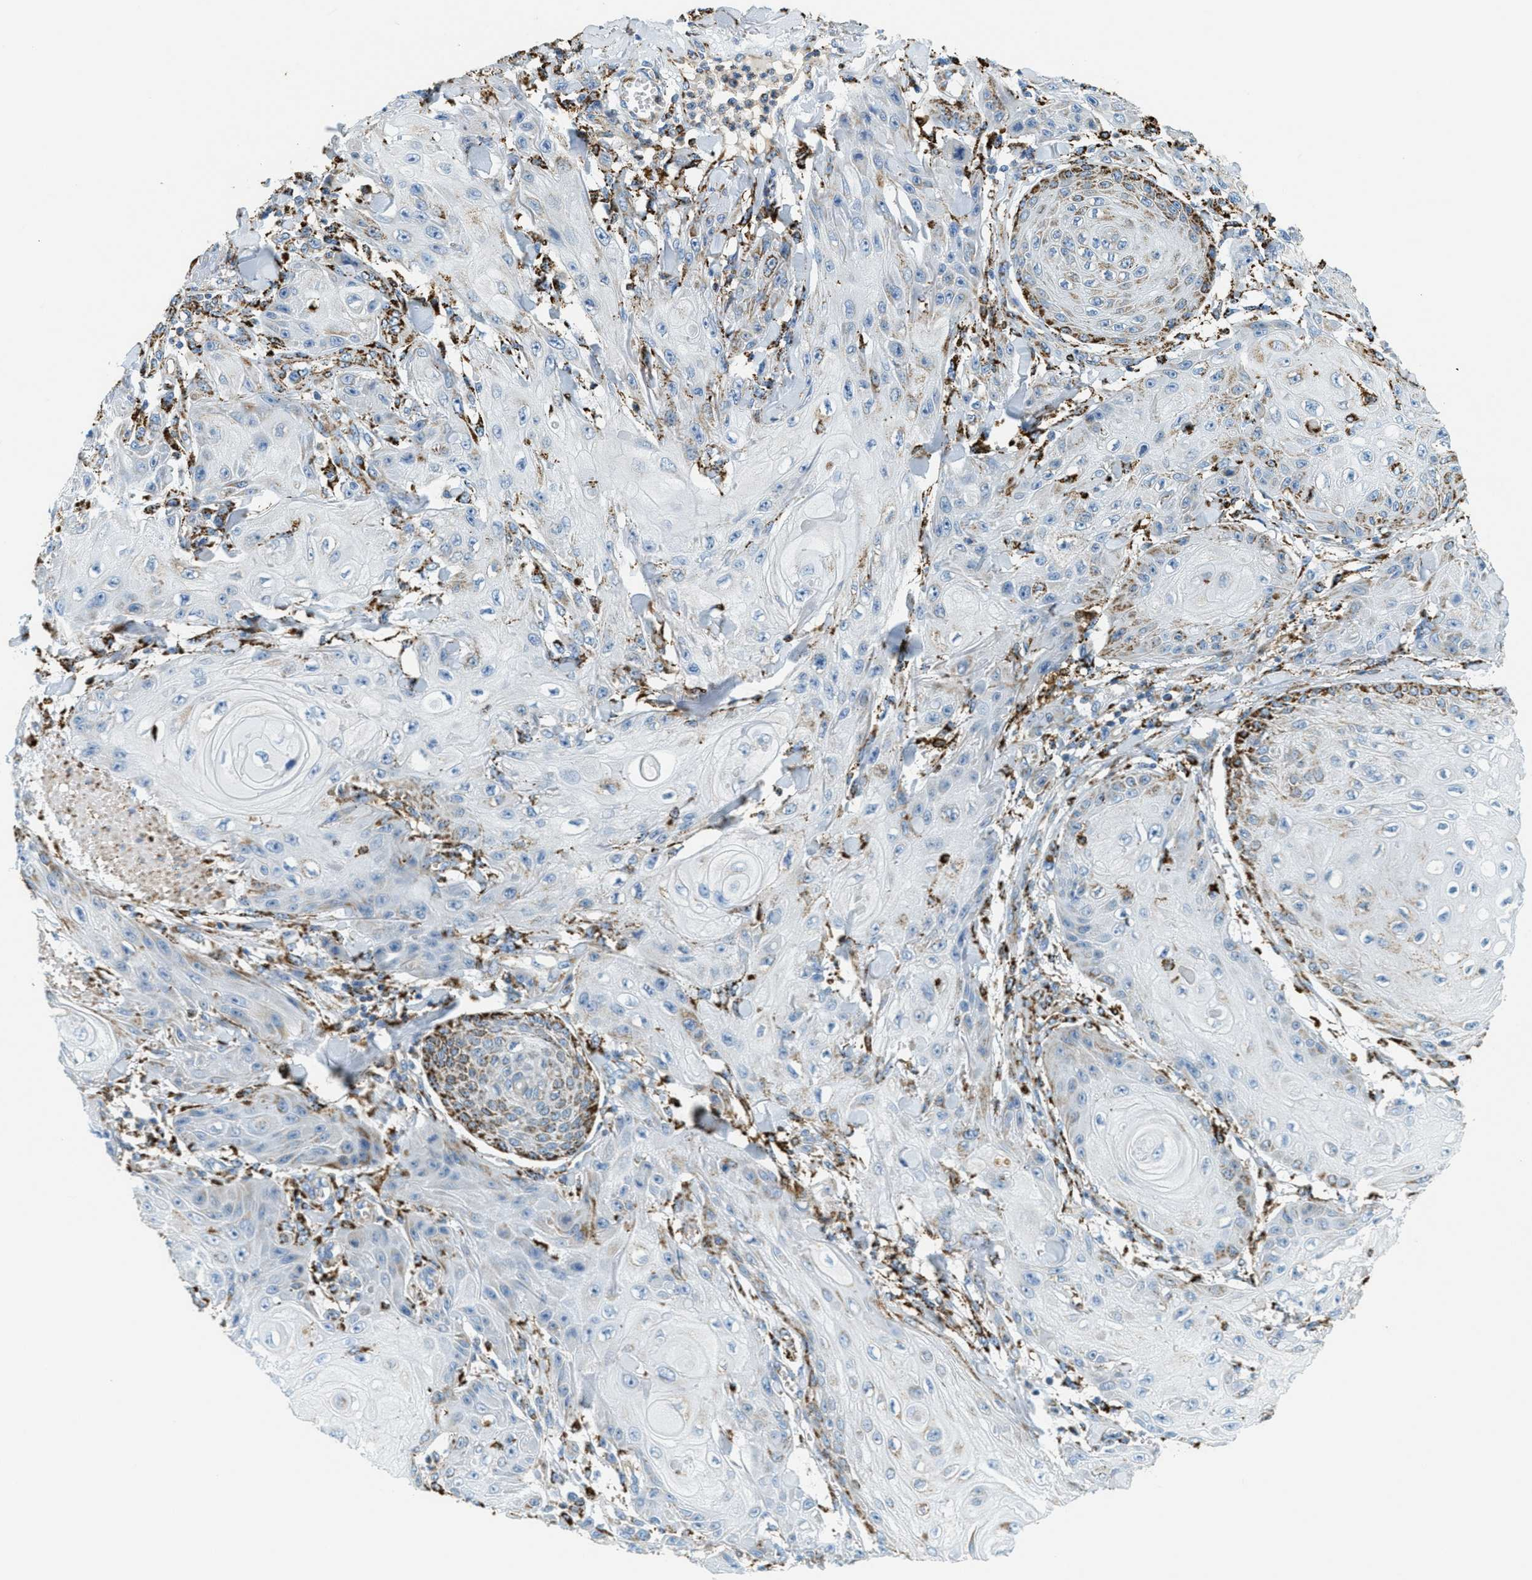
{"staining": {"intensity": "strong", "quantity": "<25%", "location": "cytoplasmic/membranous"}, "tissue": "skin cancer", "cell_type": "Tumor cells", "image_type": "cancer", "snomed": [{"axis": "morphology", "description": "Squamous cell carcinoma, NOS"}, {"axis": "topography", "description": "Skin"}], "caption": "Immunohistochemical staining of skin cancer displays strong cytoplasmic/membranous protein positivity in approximately <25% of tumor cells.", "gene": "HLCS", "patient": {"sex": "male", "age": 74}}